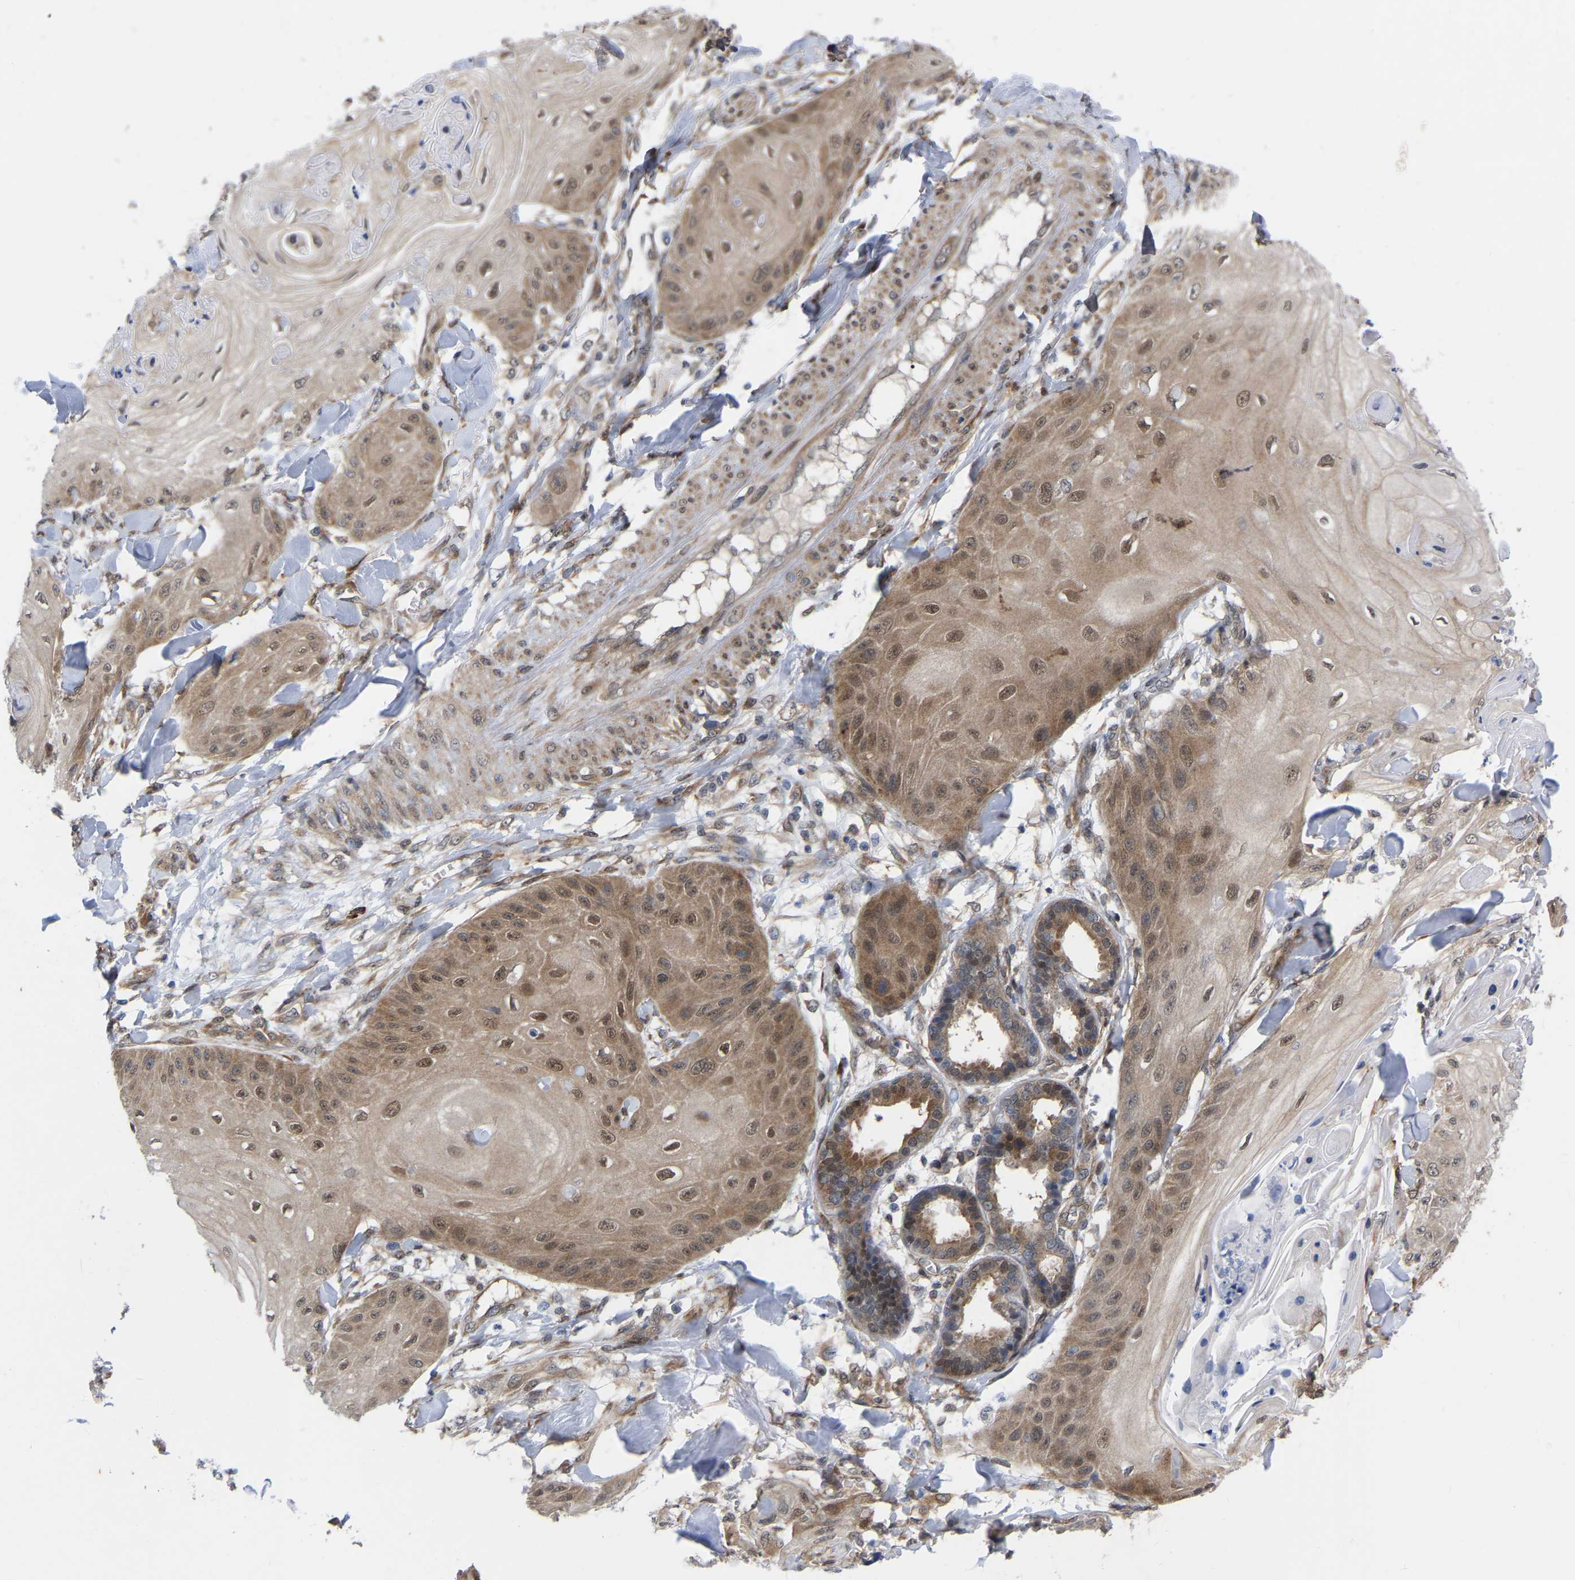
{"staining": {"intensity": "moderate", "quantity": ">75%", "location": "cytoplasmic/membranous,nuclear"}, "tissue": "skin cancer", "cell_type": "Tumor cells", "image_type": "cancer", "snomed": [{"axis": "morphology", "description": "Squamous cell carcinoma, NOS"}, {"axis": "topography", "description": "Skin"}], "caption": "Protein staining of skin cancer (squamous cell carcinoma) tissue reveals moderate cytoplasmic/membranous and nuclear staining in approximately >75% of tumor cells. (DAB IHC, brown staining for protein, blue staining for nuclei).", "gene": "UBE4B", "patient": {"sex": "male", "age": 74}}